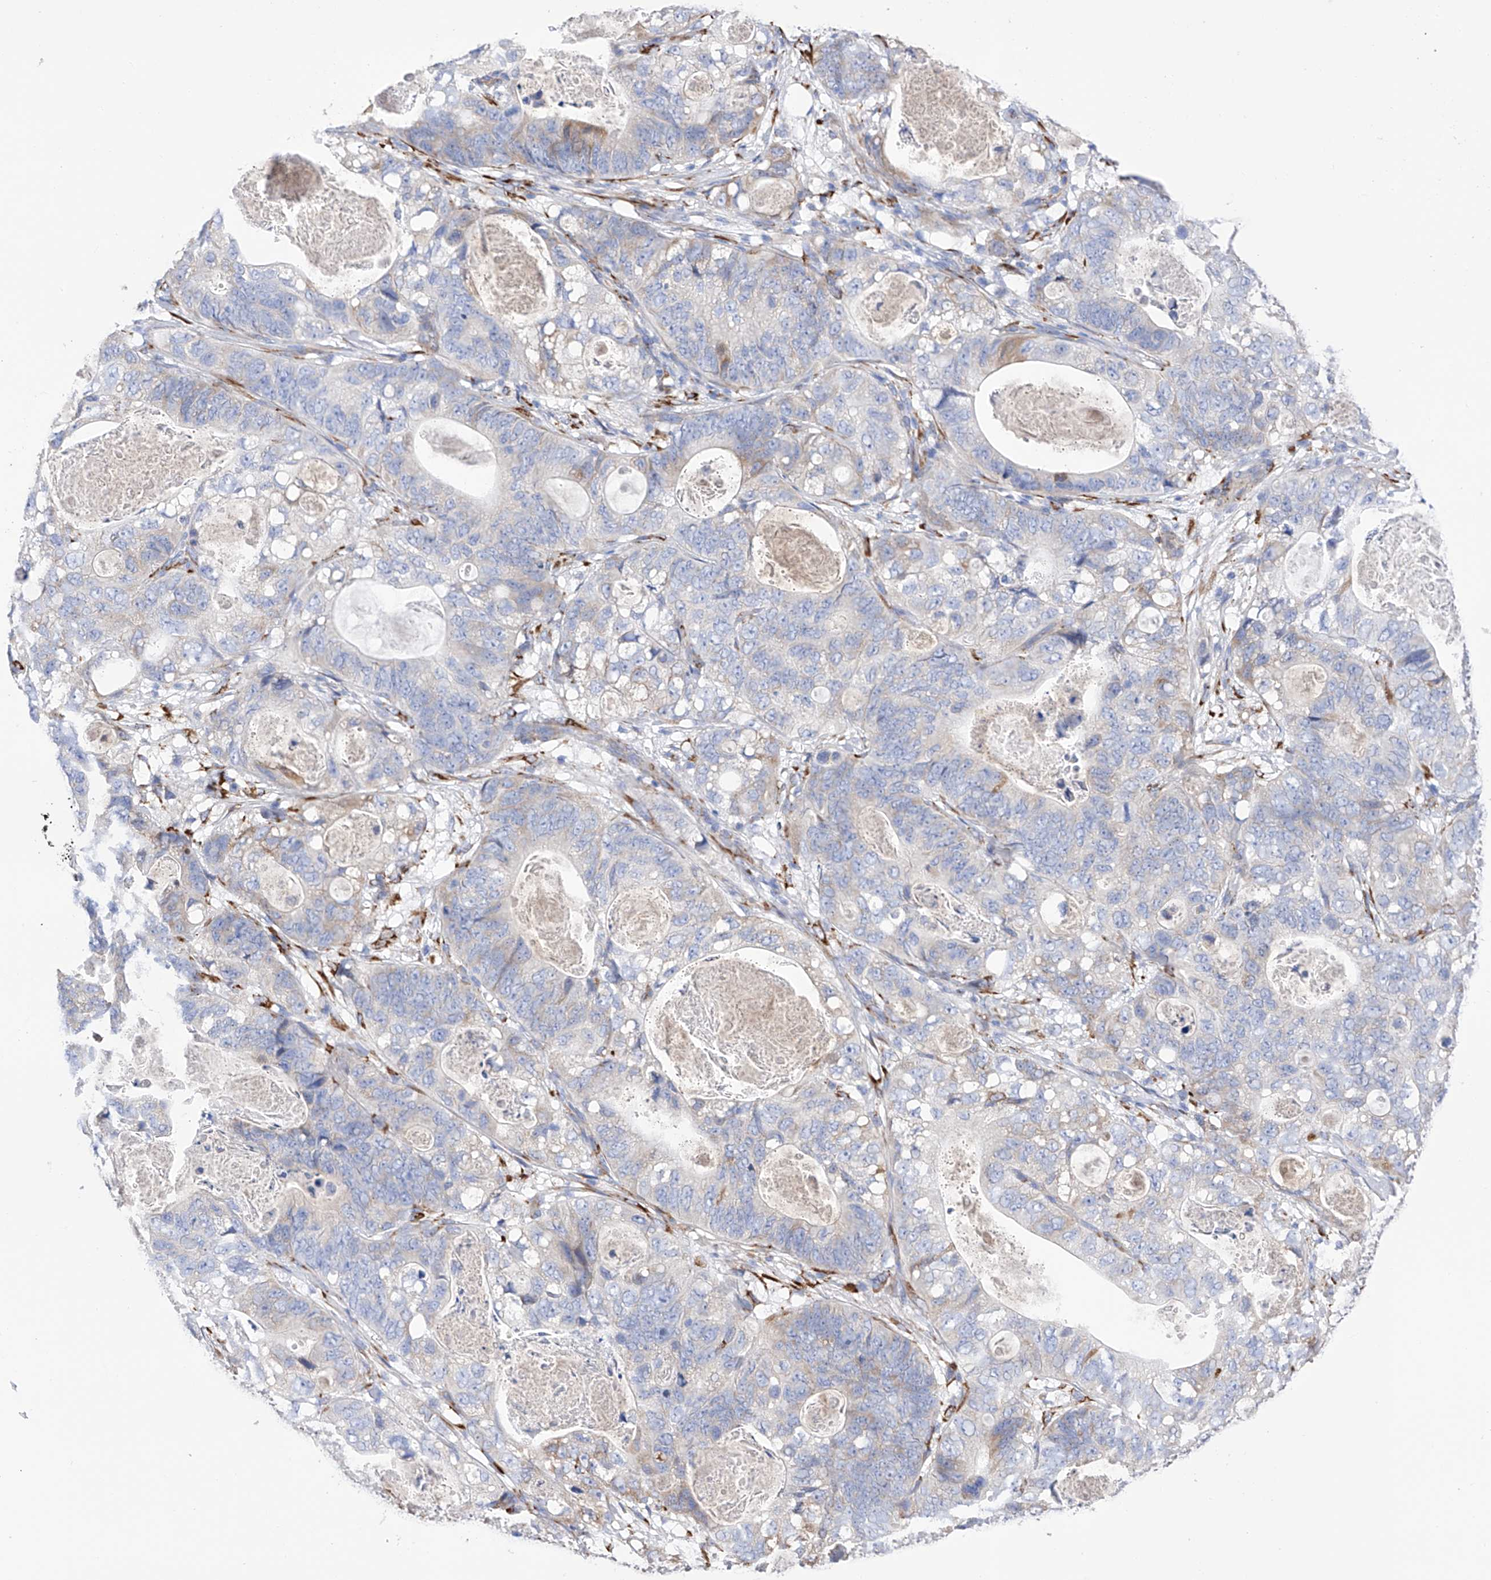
{"staining": {"intensity": "negative", "quantity": "none", "location": "none"}, "tissue": "stomach cancer", "cell_type": "Tumor cells", "image_type": "cancer", "snomed": [{"axis": "morphology", "description": "Normal tissue, NOS"}, {"axis": "morphology", "description": "Adenocarcinoma, NOS"}, {"axis": "topography", "description": "Stomach"}], "caption": "Image shows no protein expression in tumor cells of stomach adenocarcinoma tissue.", "gene": "PDIA5", "patient": {"sex": "female", "age": 89}}